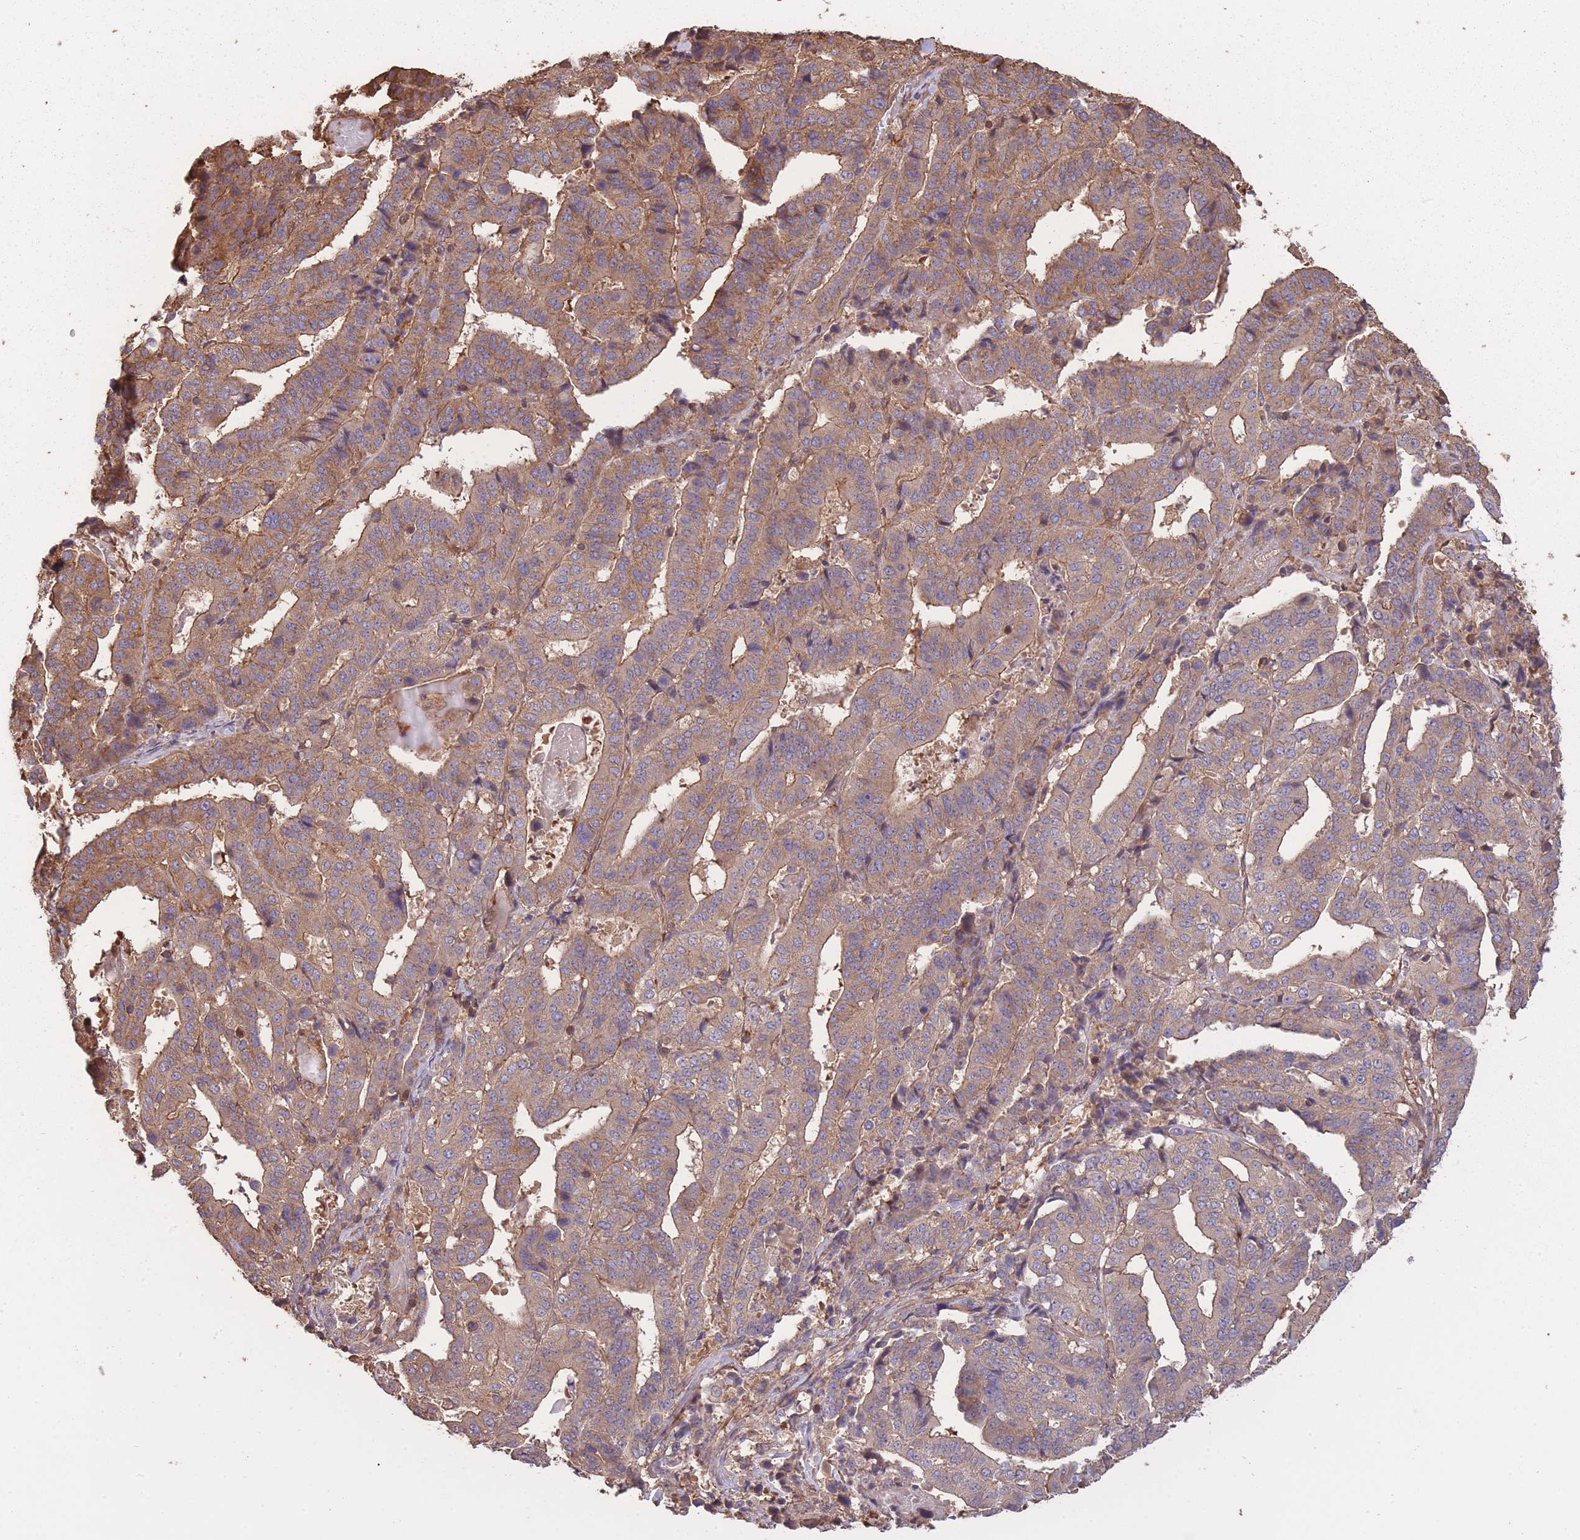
{"staining": {"intensity": "moderate", "quantity": ">75%", "location": "cytoplasmic/membranous"}, "tissue": "stomach cancer", "cell_type": "Tumor cells", "image_type": "cancer", "snomed": [{"axis": "morphology", "description": "Adenocarcinoma, NOS"}, {"axis": "topography", "description": "Stomach"}], "caption": "Immunohistochemical staining of stomach cancer (adenocarcinoma) demonstrates medium levels of moderate cytoplasmic/membranous protein staining in approximately >75% of tumor cells.", "gene": "ARMH3", "patient": {"sex": "male", "age": 48}}